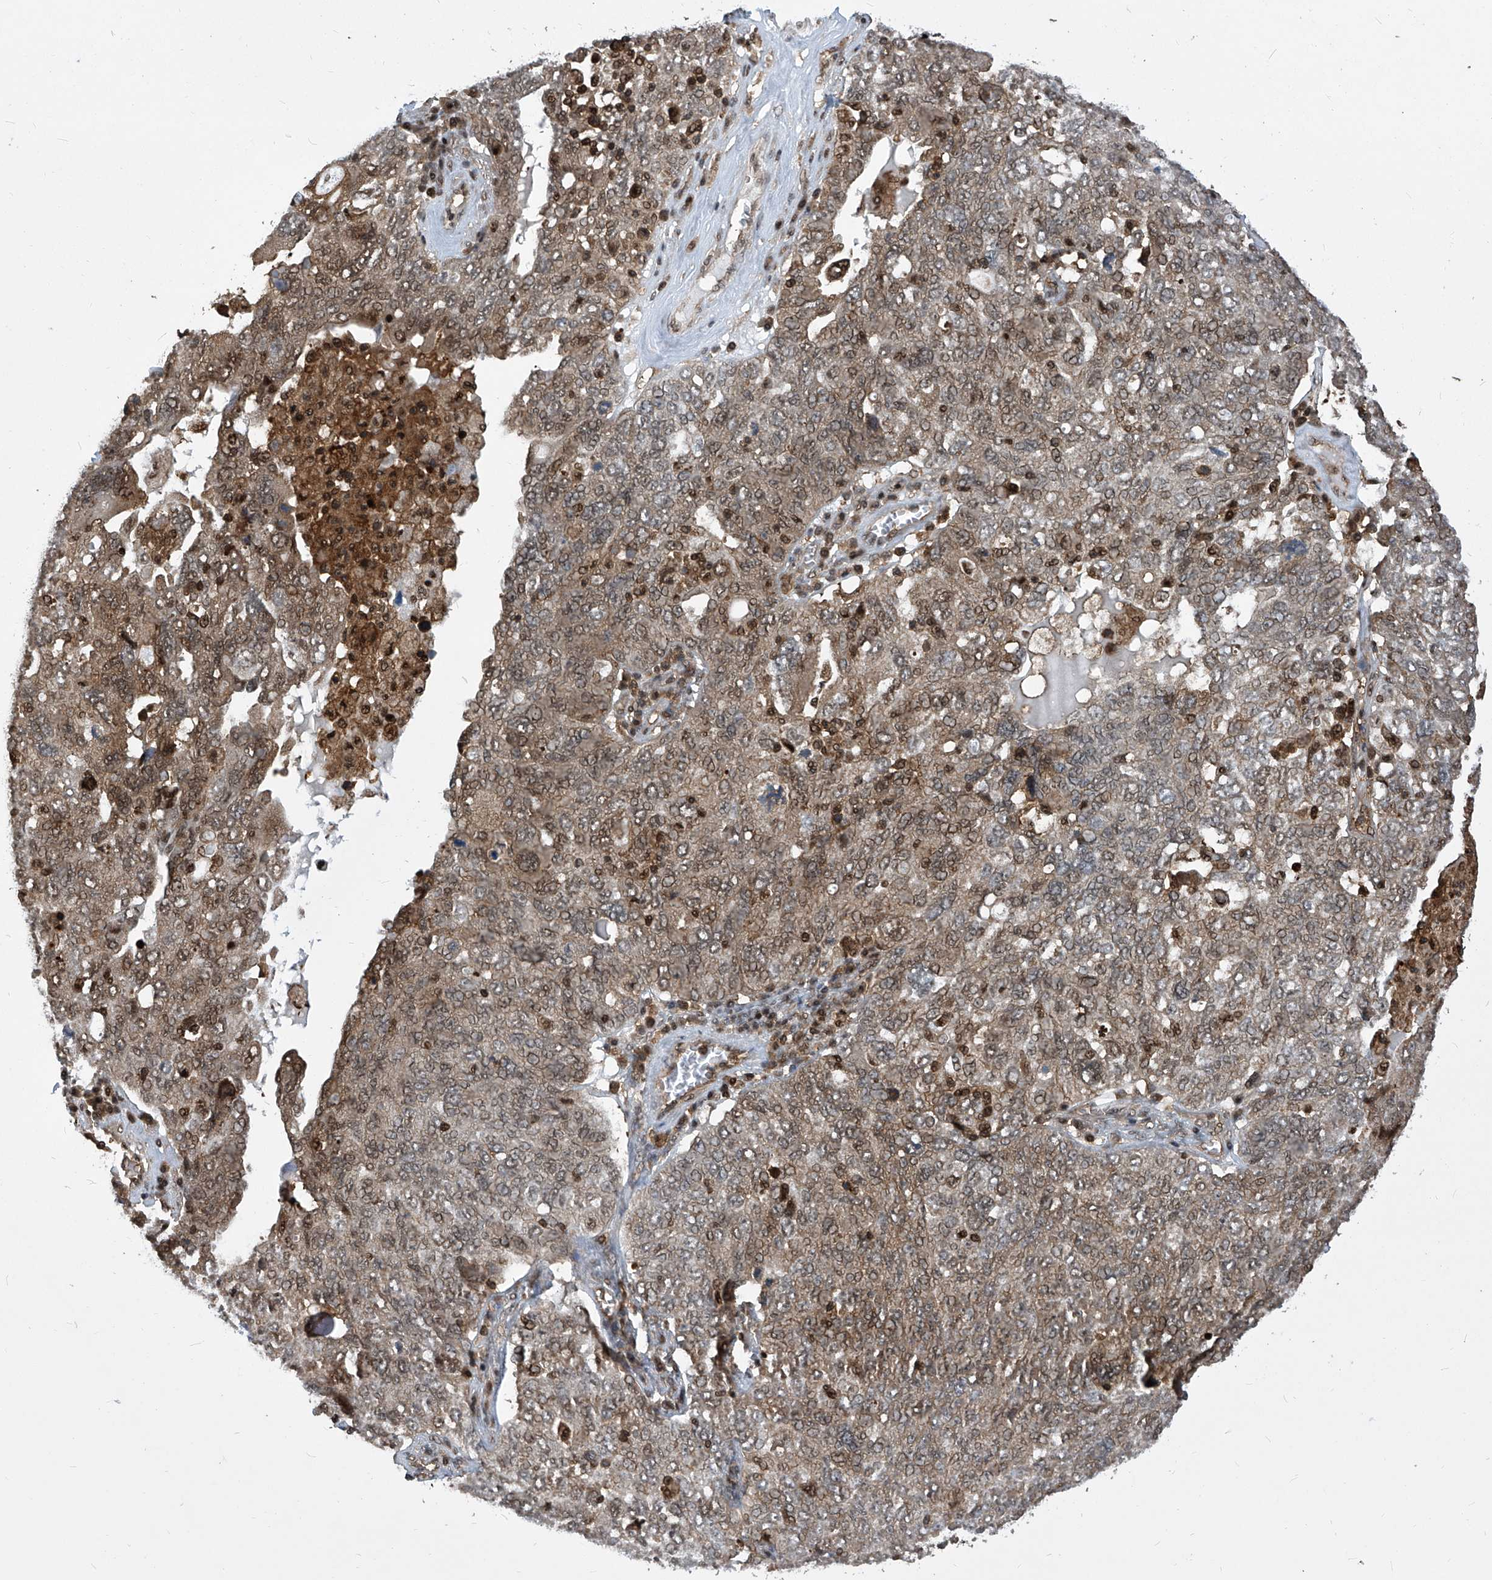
{"staining": {"intensity": "moderate", "quantity": "25%-75%", "location": "cytoplasmic/membranous,nuclear"}, "tissue": "ovarian cancer", "cell_type": "Tumor cells", "image_type": "cancer", "snomed": [{"axis": "morphology", "description": "Carcinoma, endometroid"}, {"axis": "topography", "description": "Ovary"}], "caption": "Approximately 25%-75% of tumor cells in human endometroid carcinoma (ovarian) display moderate cytoplasmic/membranous and nuclear protein staining as visualized by brown immunohistochemical staining.", "gene": "PSMB1", "patient": {"sex": "female", "age": 62}}